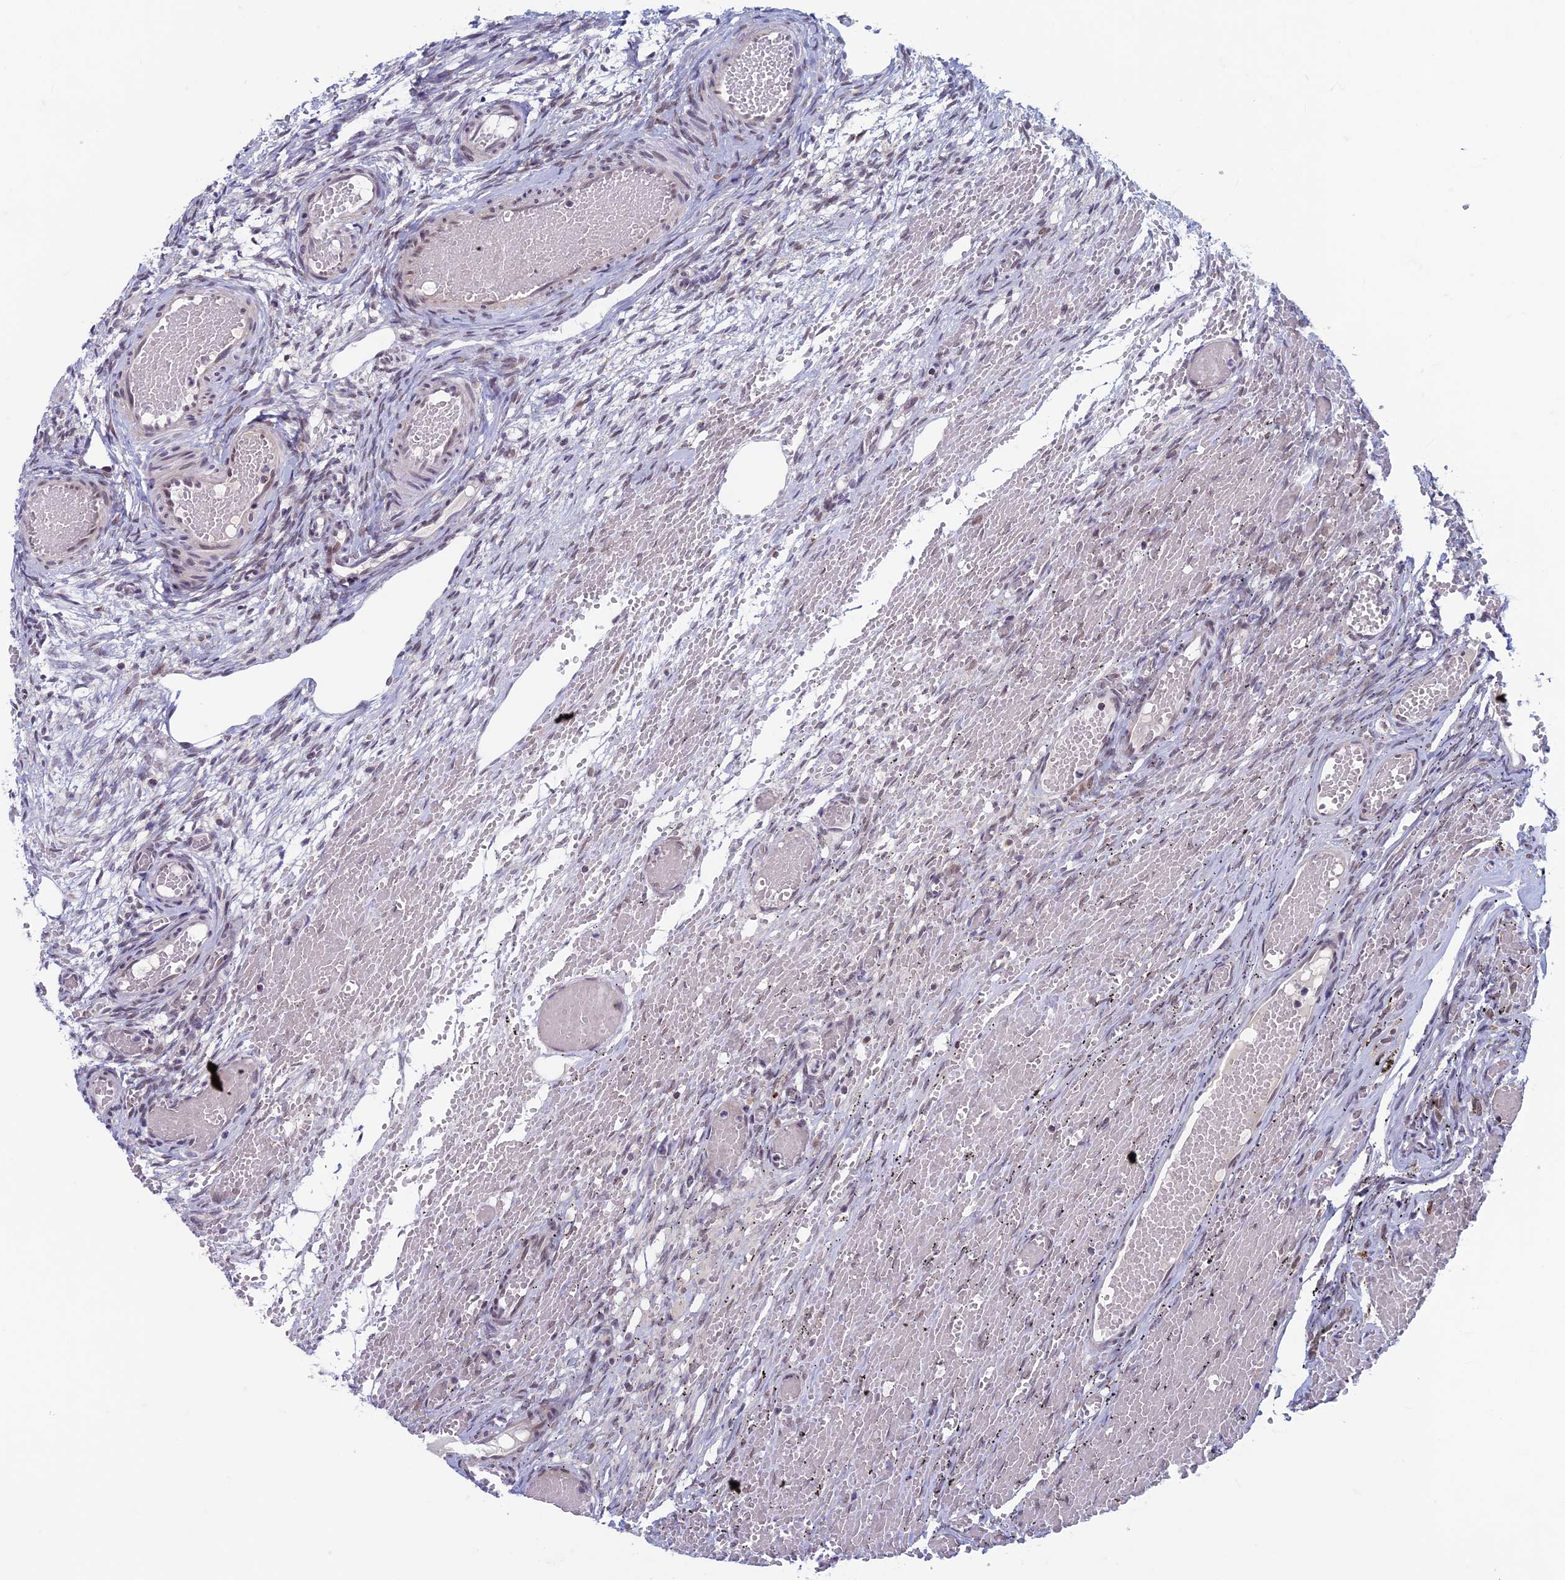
{"staining": {"intensity": "moderate", "quantity": ">75%", "location": "nuclear"}, "tissue": "ovary", "cell_type": "Follicle cells", "image_type": "normal", "snomed": [{"axis": "morphology", "description": "Adenocarcinoma, NOS"}, {"axis": "topography", "description": "Endometrium"}], "caption": "Normal ovary reveals moderate nuclear positivity in approximately >75% of follicle cells, visualized by immunohistochemistry. The protein of interest is shown in brown color, while the nuclei are stained blue.", "gene": "ASH2L", "patient": {"sex": "female", "age": 32}}